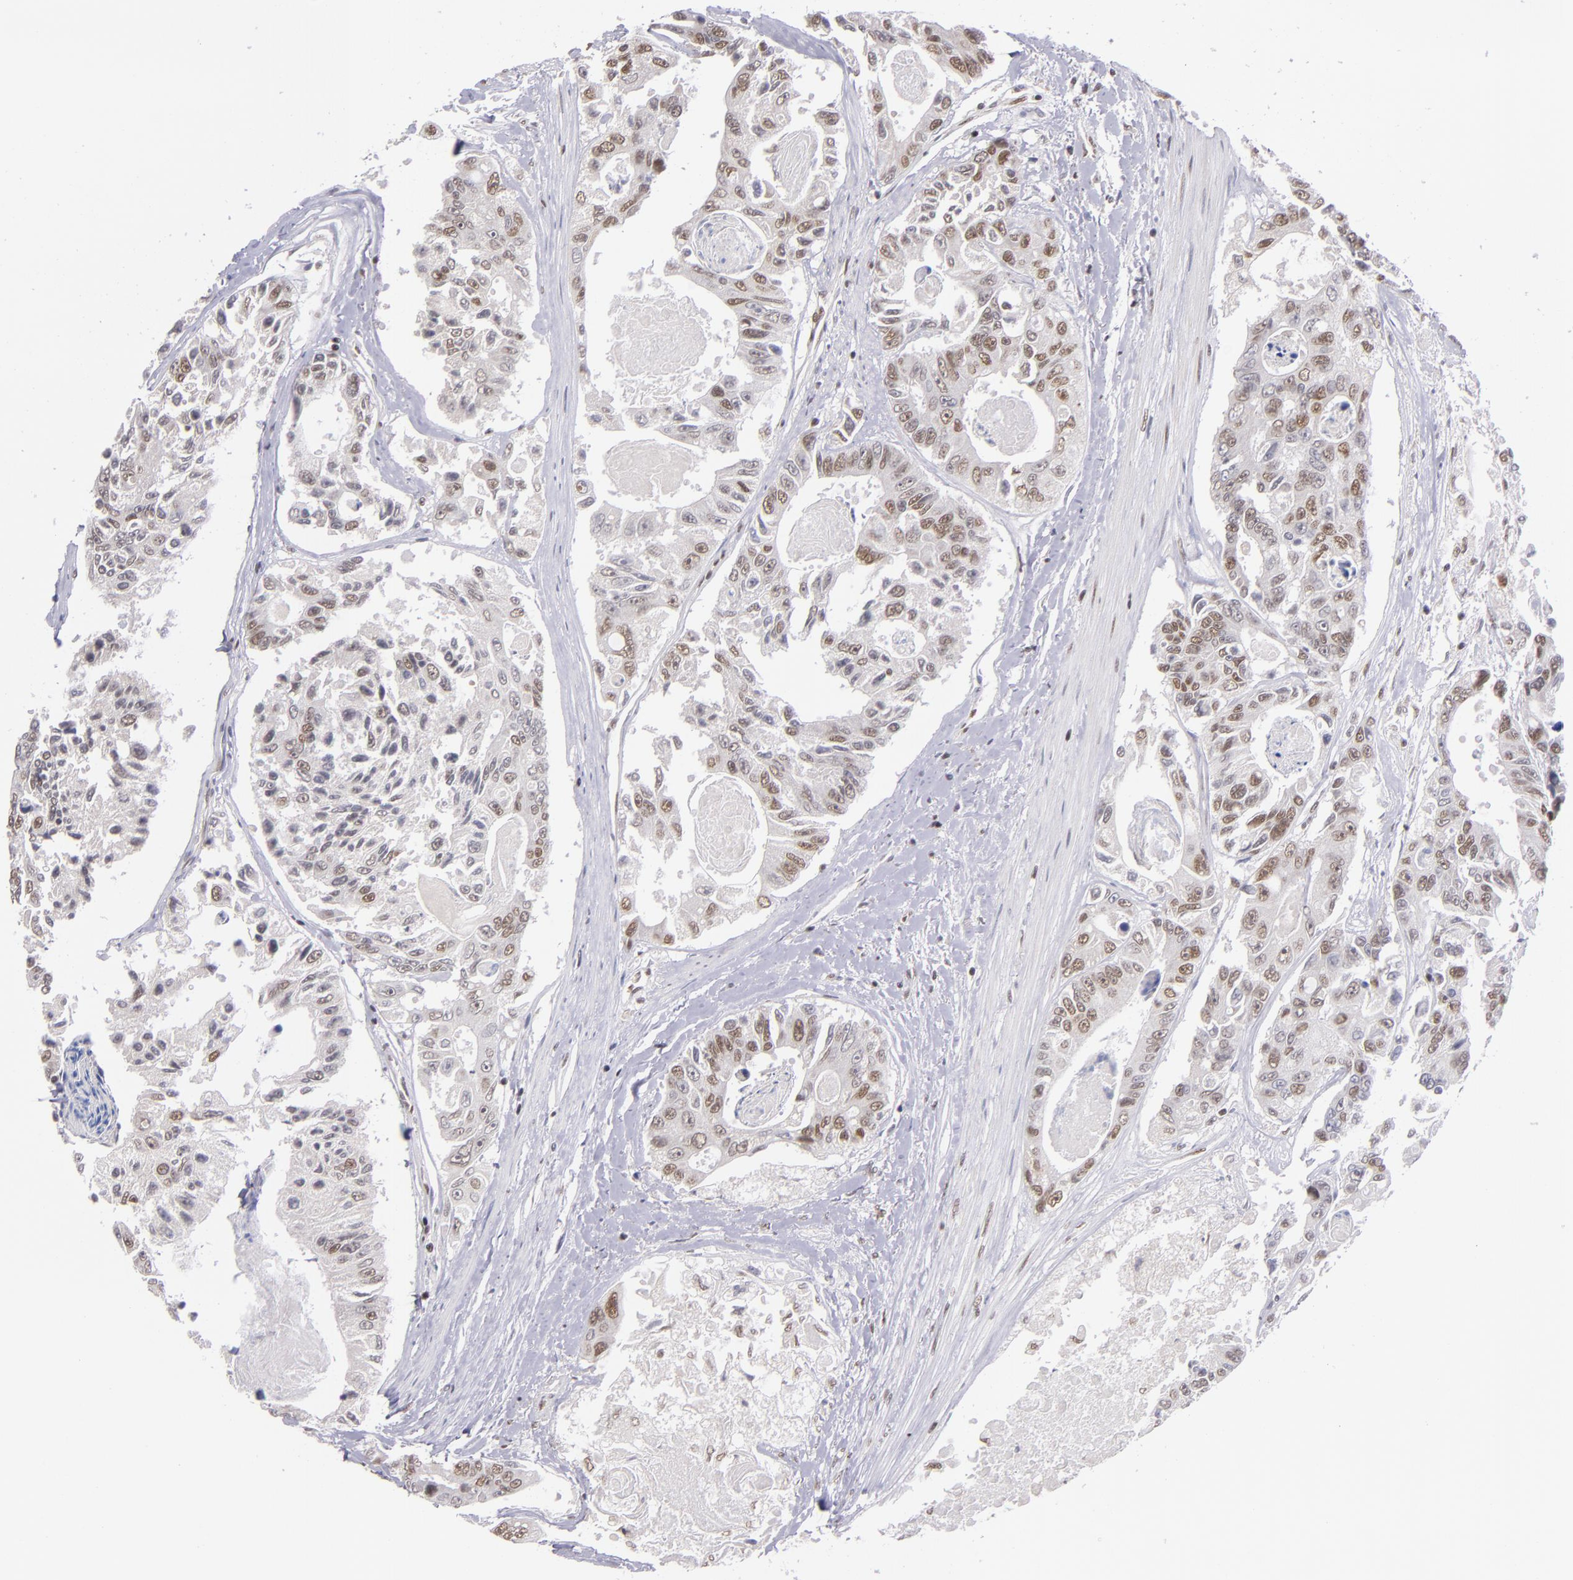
{"staining": {"intensity": "moderate", "quantity": ">75%", "location": "nuclear"}, "tissue": "colorectal cancer", "cell_type": "Tumor cells", "image_type": "cancer", "snomed": [{"axis": "morphology", "description": "Adenocarcinoma, NOS"}, {"axis": "topography", "description": "Colon"}], "caption": "There is medium levels of moderate nuclear positivity in tumor cells of colorectal cancer, as demonstrated by immunohistochemical staining (brown color).", "gene": "ZNF148", "patient": {"sex": "female", "age": 86}}